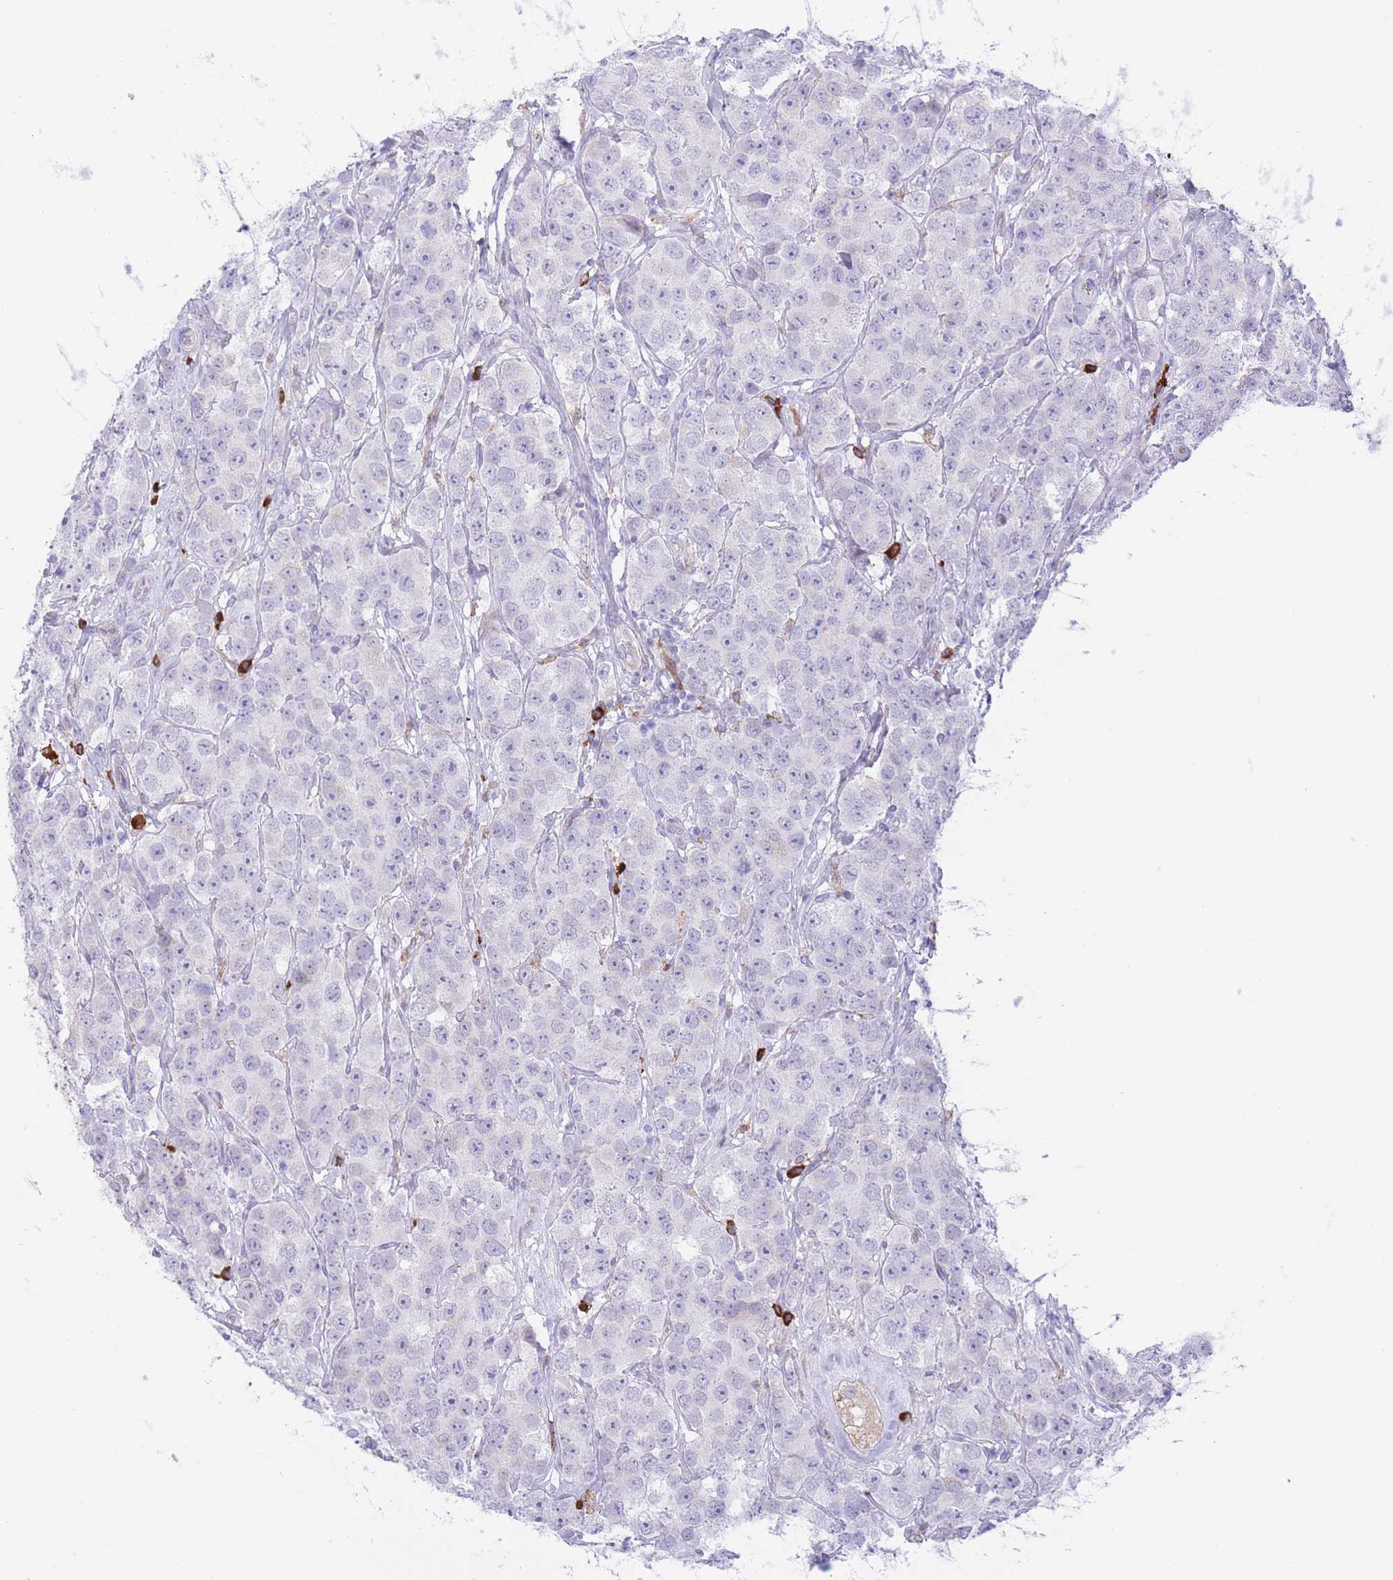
{"staining": {"intensity": "negative", "quantity": "none", "location": "none"}, "tissue": "testis cancer", "cell_type": "Tumor cells", "image_type": "cancer", "snomed": [{"axis": "morphology", "description": "Seminoma, NOS"}, {"axis": "topography", "description": "Testis"}], "caption": "Immunohistochemistry (IHC) of human testis cancer (seminoma) displays no positivity in tumor cells.", "gene": "MYDGF", "patient": {"sex": "male", "age": 28}}